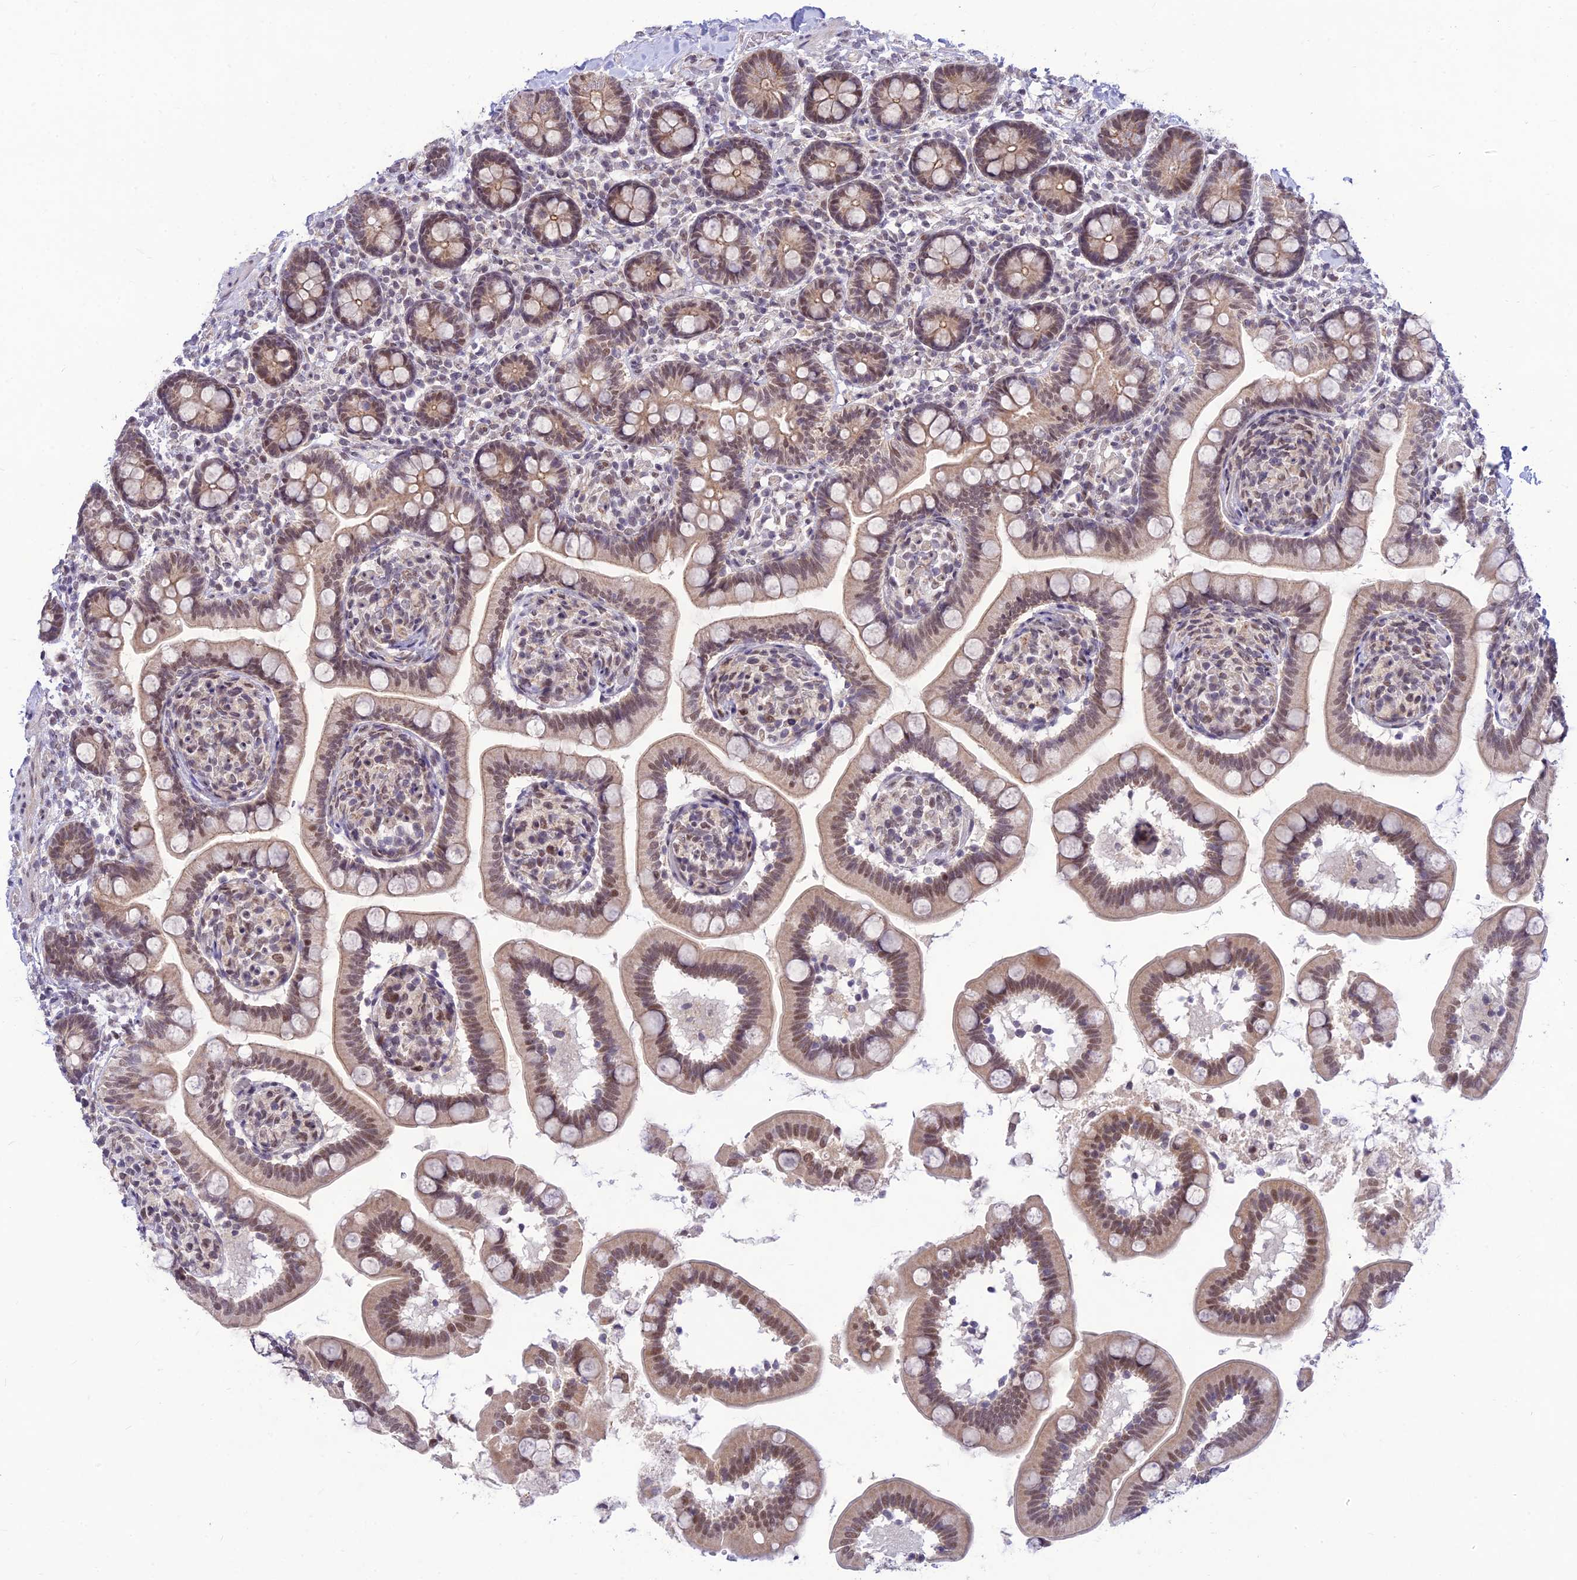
{"staining": {"intensity": "moderate", "quantity": ">75%", "location": "cytoplasmic/membranous,nuclear"}, "tissue": "small intestine", "cell_type": "Glandular cells", "image_type": "normal", "snomed": [{"axis": "morphology", "description": "Normal tissue, NOS"}, {"axis": "topography", "description": "Small intestine"}], "caption": "Immunohistochemical staining of unremarkable human small intestine demonstrates moderate cytoplasmic/membranous,nuclear protein expression in about >75% of glandular cells. (Brightfield microscopy of DAB IHC at high magnification).", "gene": "MICOS13", "patient": {"sex": "female", "age": 64}}